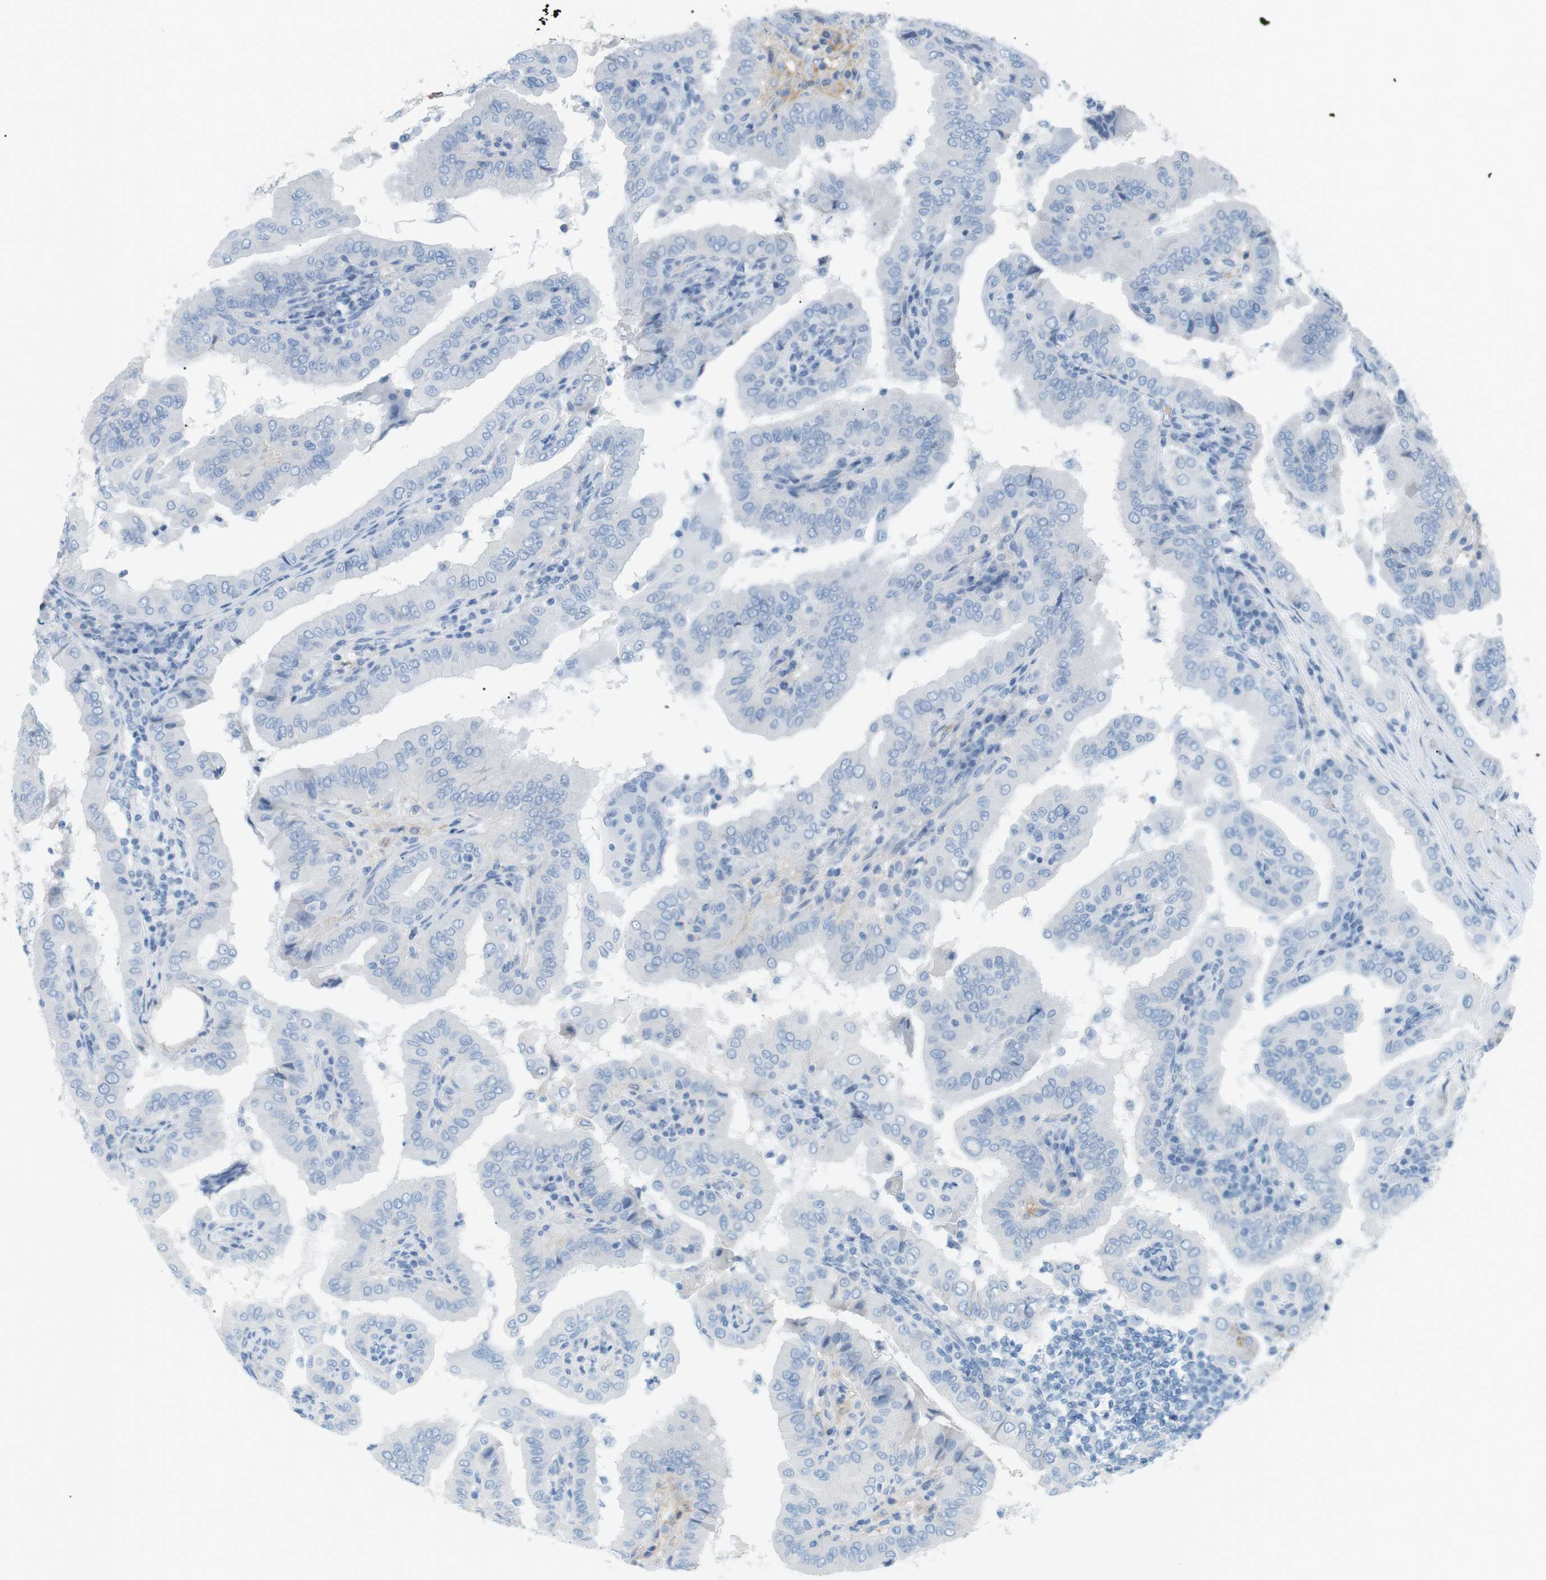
{"staining": {"intensity": "negative", "quantity": "none", "location": "none"}, "tissue": "thyroid cancer", "cell_type": "Tumor cells", "image_type": "cancer", "snomed": [{"axis": "morphology", "description": "Papillary adenocarcinoma, NOS"}, {"axis": "topography", "description": "Thyroid gland"}], "caption": "Image shows no protein positivity in tumor cells of thyroid cancer tissue.", "gene": "AZGP1", "patient": {"sex": "male", "age": 33}}